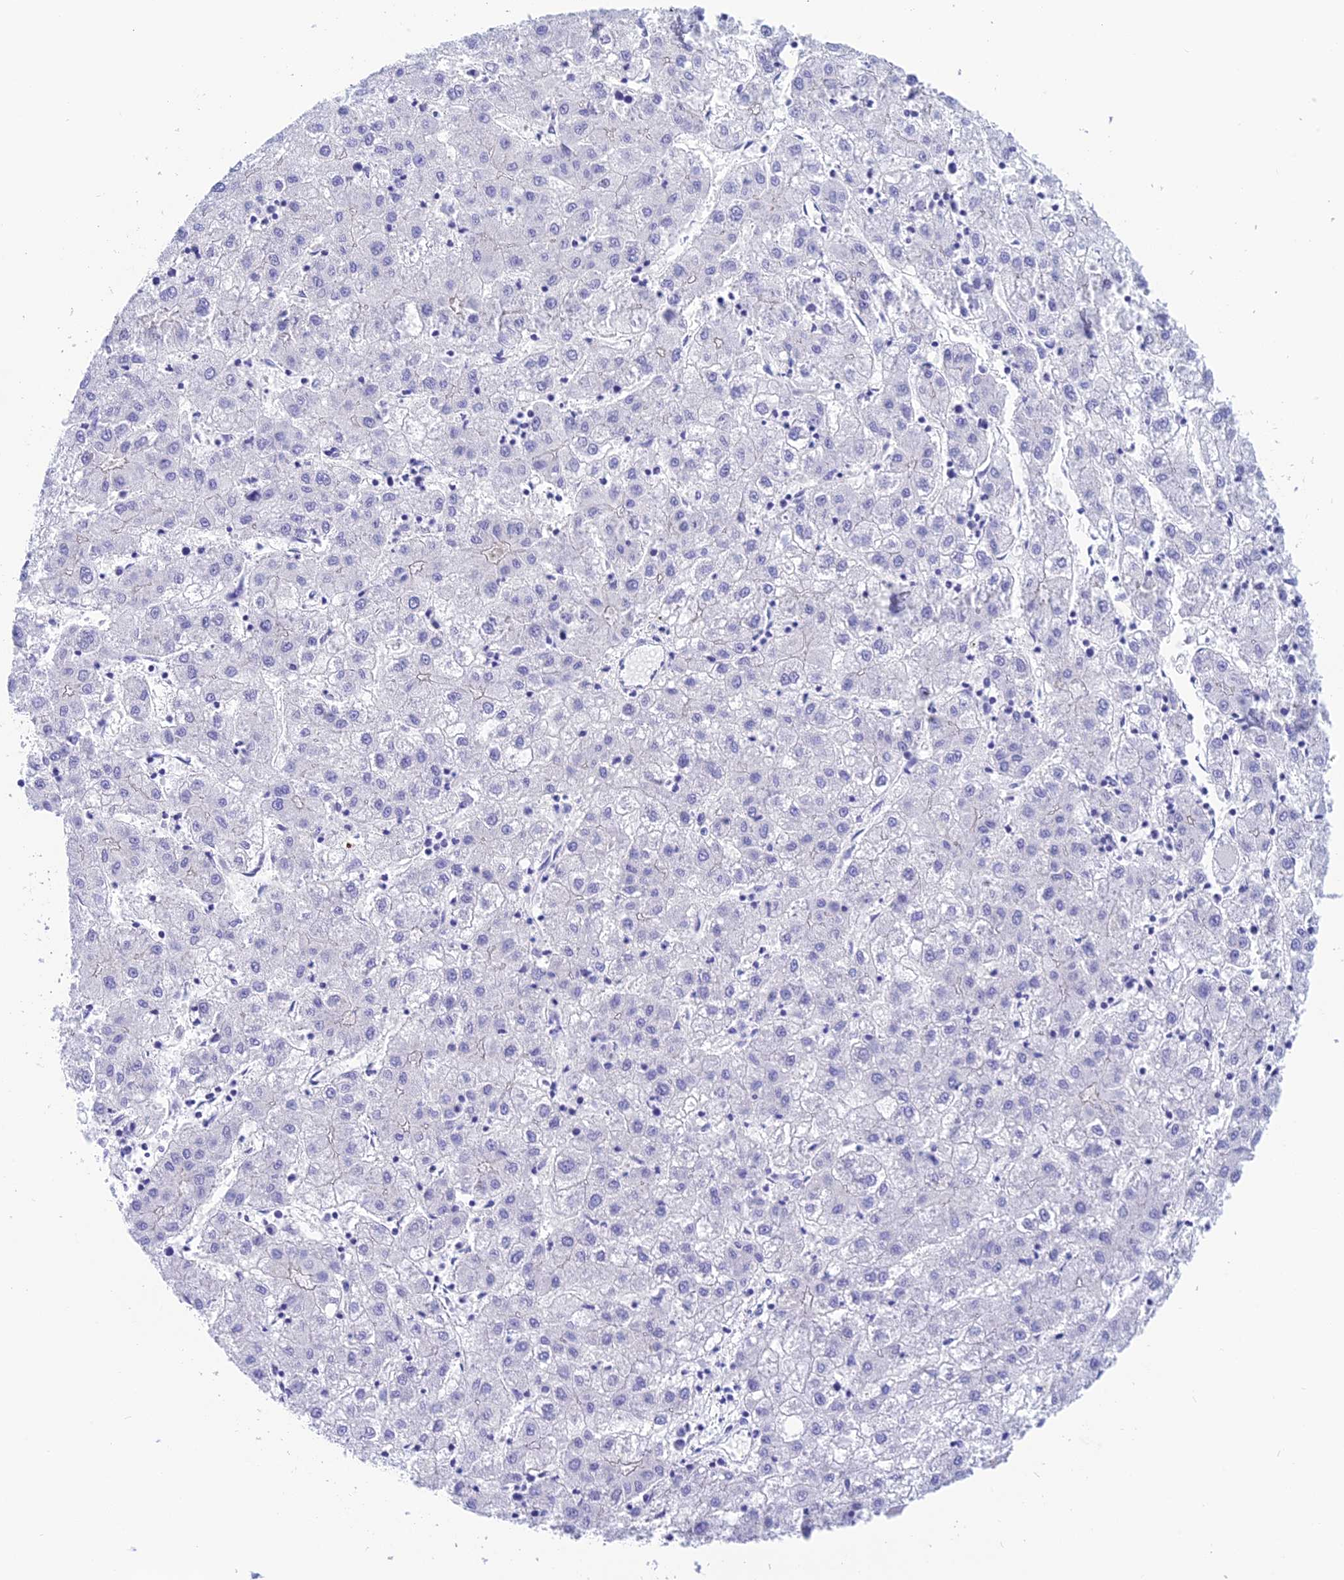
{"staining": {"intensity": "negative", "quantity": "none", "location": "none"}, "tissue": "liver cancer", "cell_type": "Tumor cells", "image_type": "cancer", "snomed": [{"axis": "morphology", "description": "Carcinoma, Hepatocellular, NOS"}, {"axis": "topography", "description": "Liver"}], "caption": "Protein analysis of liver cancer (hepatocellular carcinoma) shows no significant positivity in tumor cells.", "gene": "KDELR3", "patient": {"sex": "male", "age": 72}}